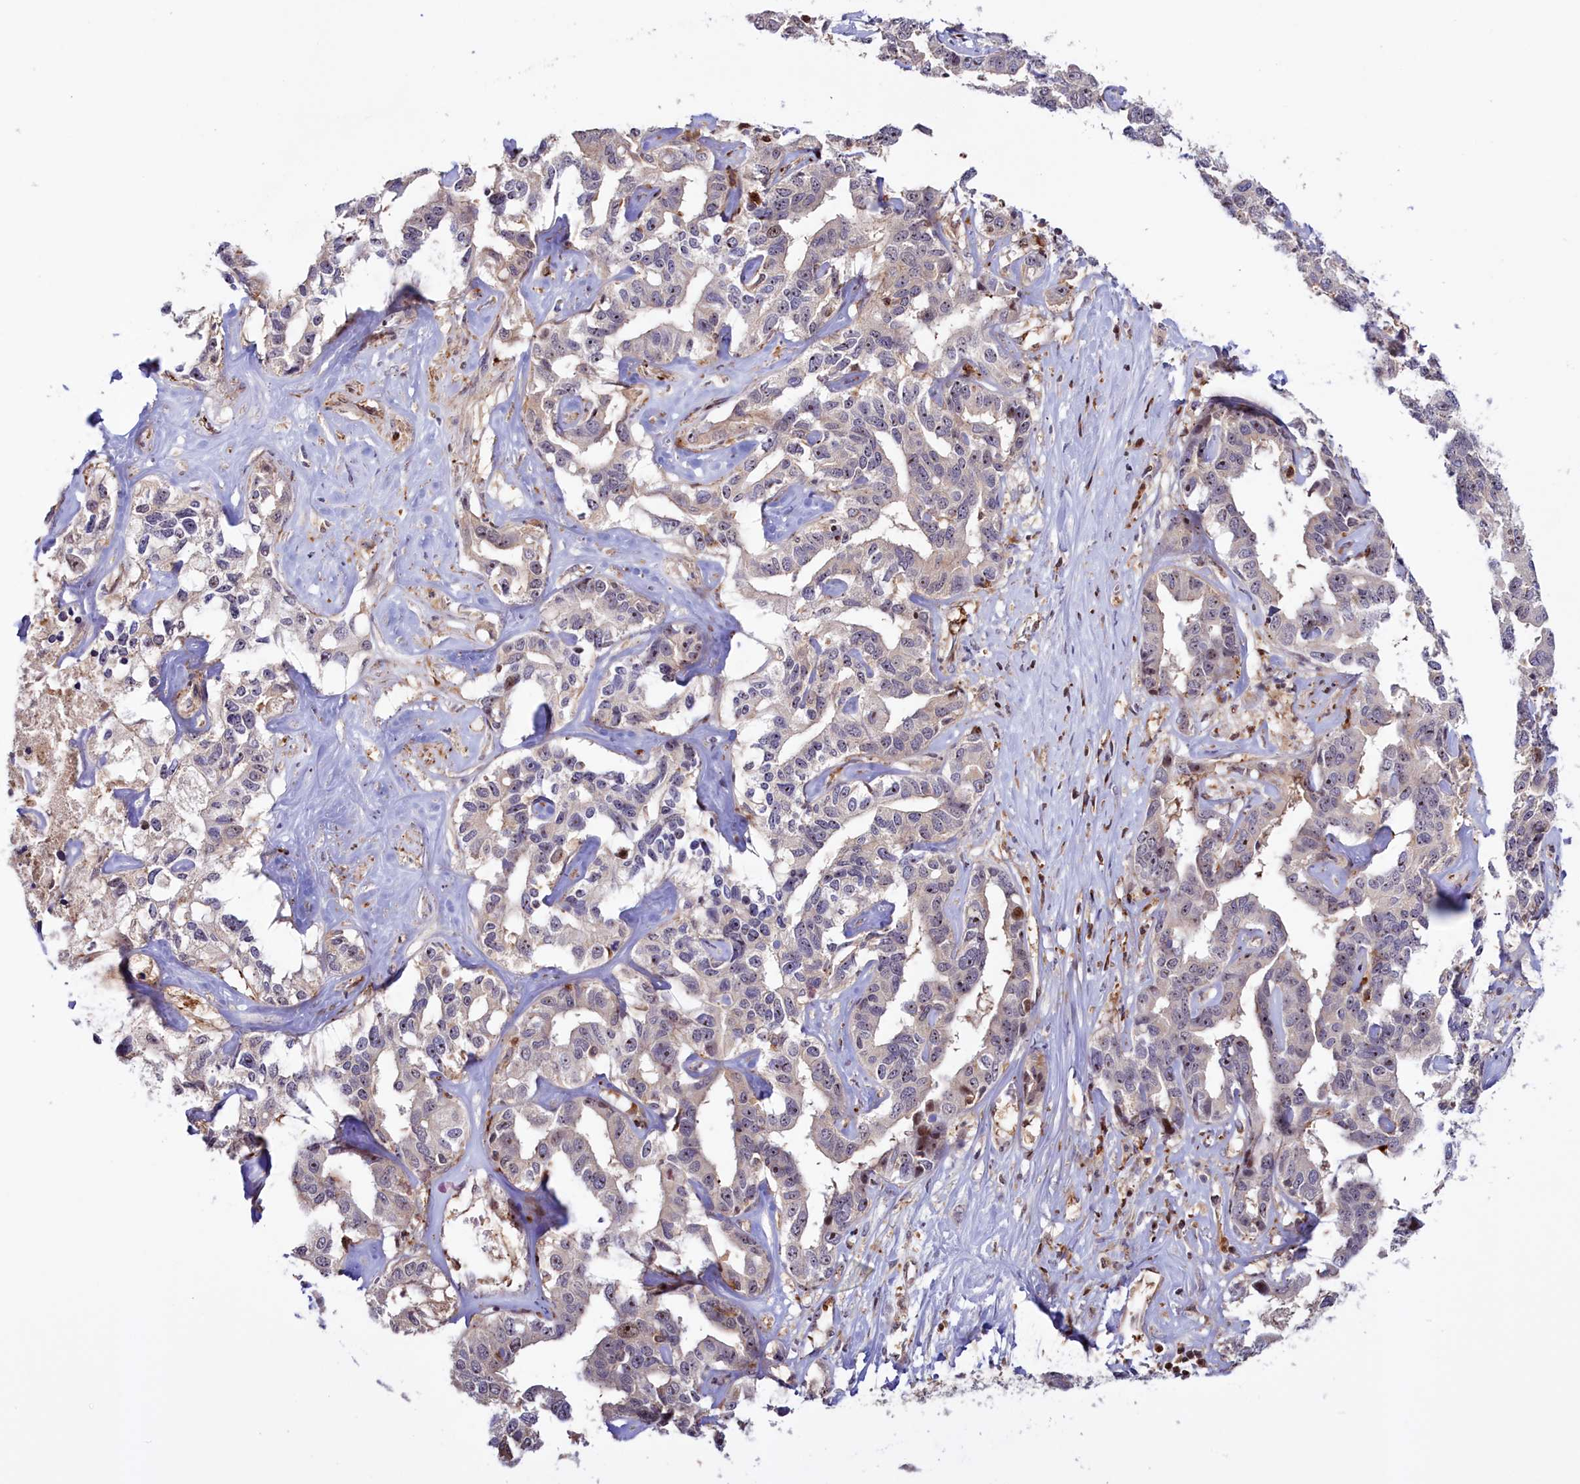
{"staining": {"intensity": "negative", "quantity": "none", "location": "none"}, "tissue": "liver cancer", "cell_type": "Tumor cells", "image_type": "cancer", "snomed": [{"axis": "morphology", "description": "Cholangiocarcinoma"}, {"axis": "topography", "description": "Liver"}], "caption": "The histopathology image exhibits no significant staining in tumor cells of liver cancer. The staining was performed using DAB to visualize the protein expression in brown, while the nuclei were stained in blue with hematoxylin (Magnification: 20x).", "gene": "NEURL4", "patient": {"sex": "male", "age": 59}}